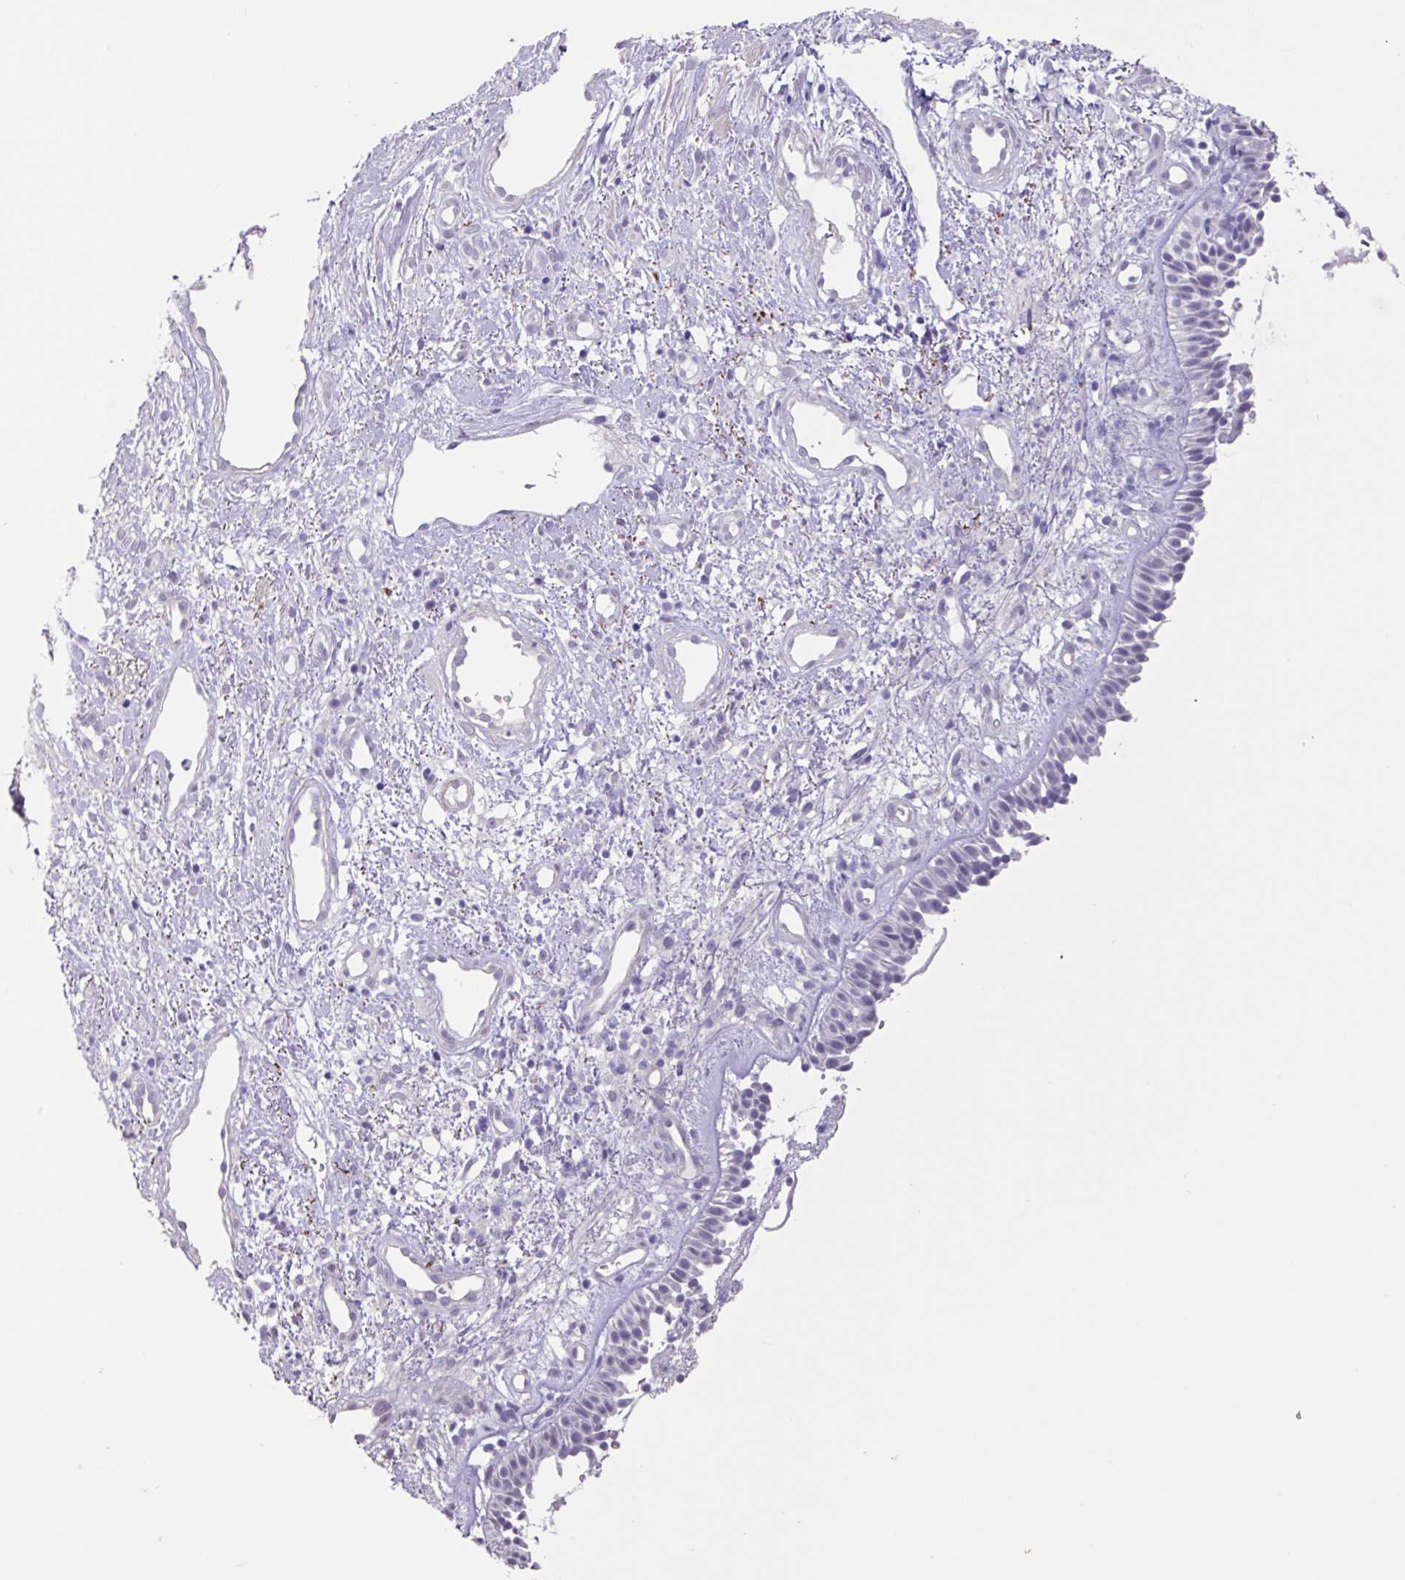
{"staining": {"intensity": "negative", "quantity": "none", "location": "none"}, "tissue": "nasopharynx", "cell_type": "Respiratory epithelial cells", "image_type": "normal", "snomed": [{"axis": "morphology", "description": "Normal tissue, NOS"}, {"axis": "topography", "description": "Cartilage tissue"}, {"axis": "topography", "description": "Nasopharynx"}, {"axis": "topography", "description": "Thyroid gland"}], "caption": "Human nasopharynx stained for a protein using immunohistochemistry shows no staining in respiratory epithelial cells.", "gene": "OTX1", "patient": {"sex": "male", "age": 63}}